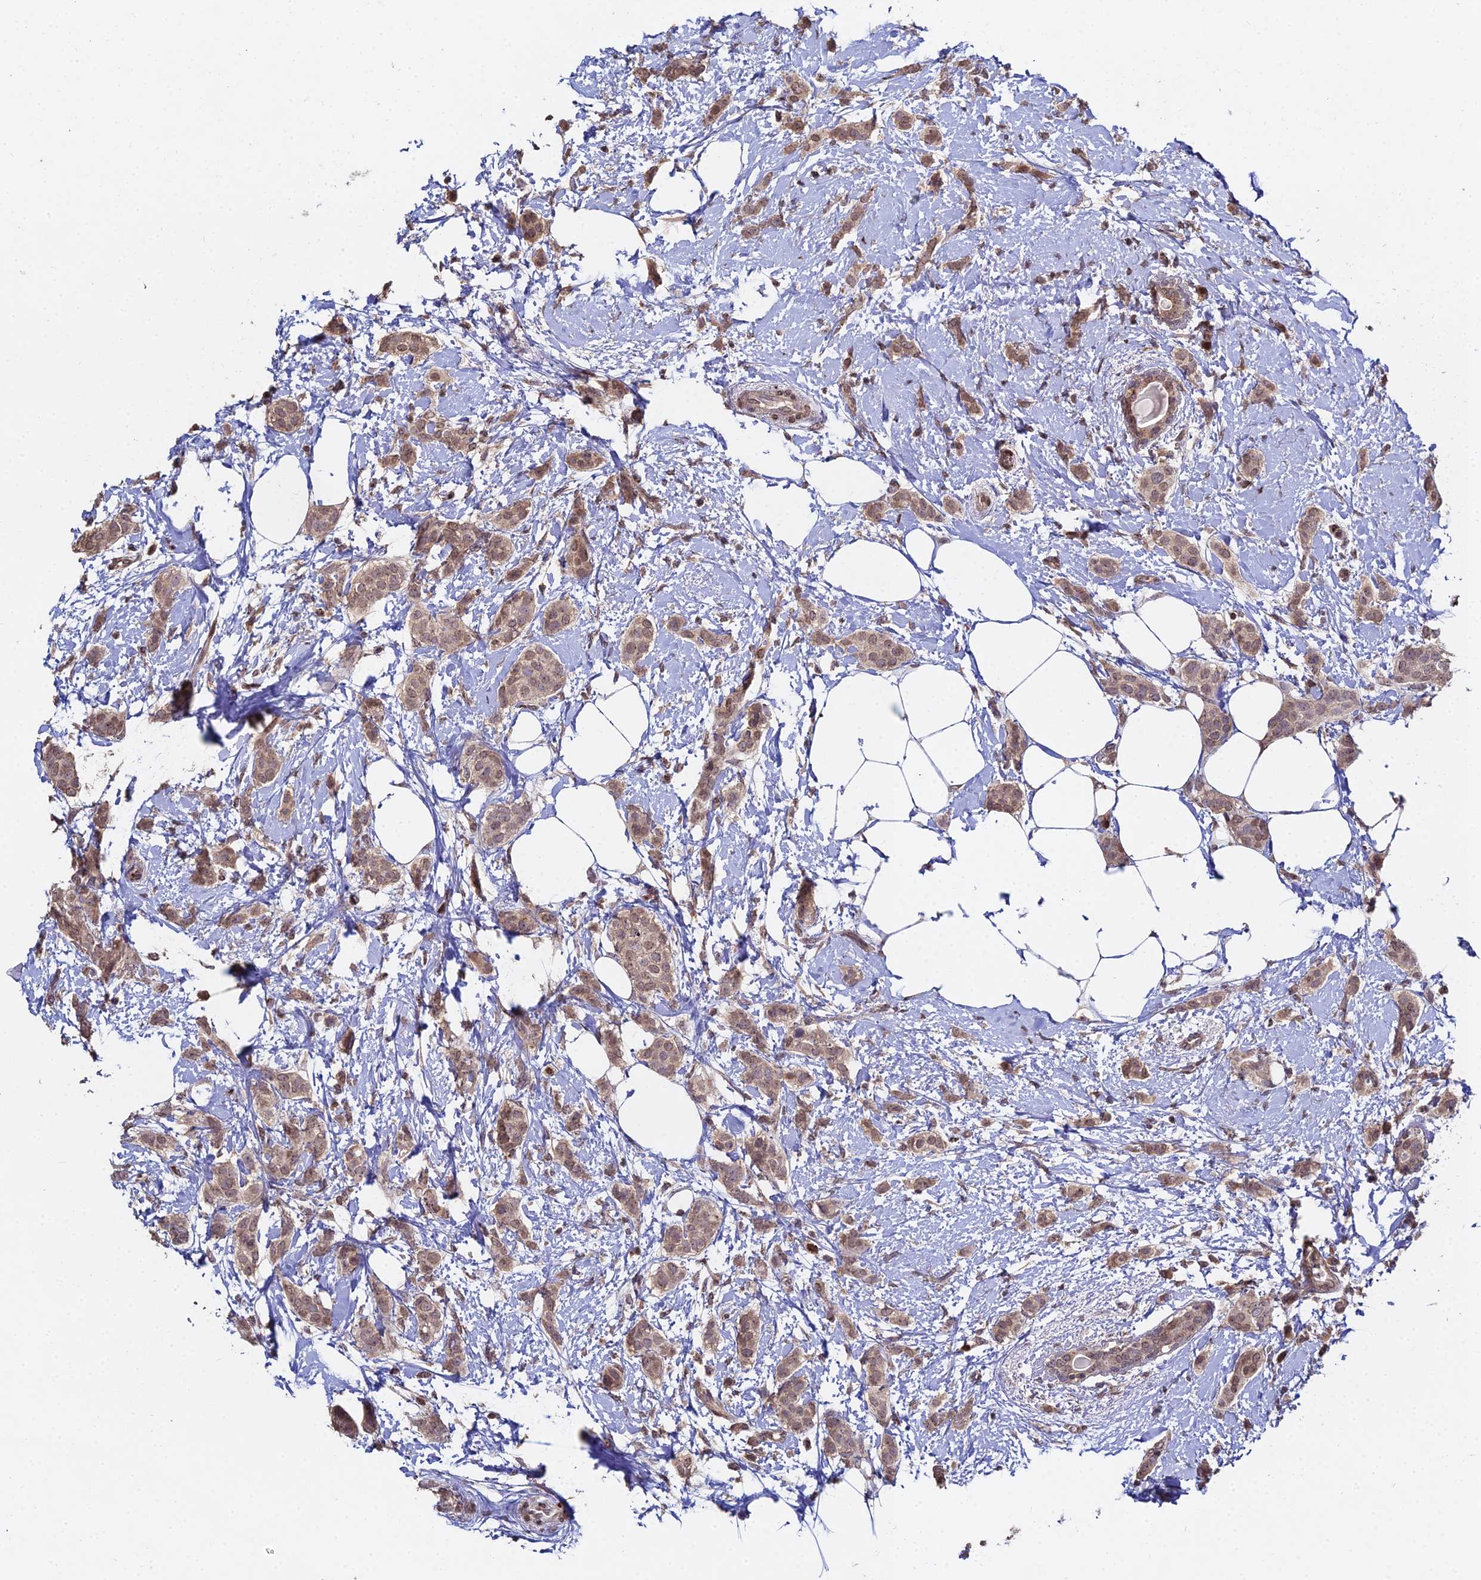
{"staining": {"intensity": "moderate", "quantity": ">75%", "location": "cytoplasmic/membranous,nuclear"}, "tissue": "breast cancer", "cell_type": "Tumor cells", "image_type": "cancer", "snomed": [{"axis": "morphology", "description": "Duct carcinoma"}, {"axis": "topography", "description": "Breast"}], "caption": "A micrograph of breast invasive ductal carcinoma stained for a protein exhibits moderate cytoplasmic/membranous and nuclear brown staining in tumor cells.", "gene": "RBMS2", "patient": {"sex": "female", "age": 72}}